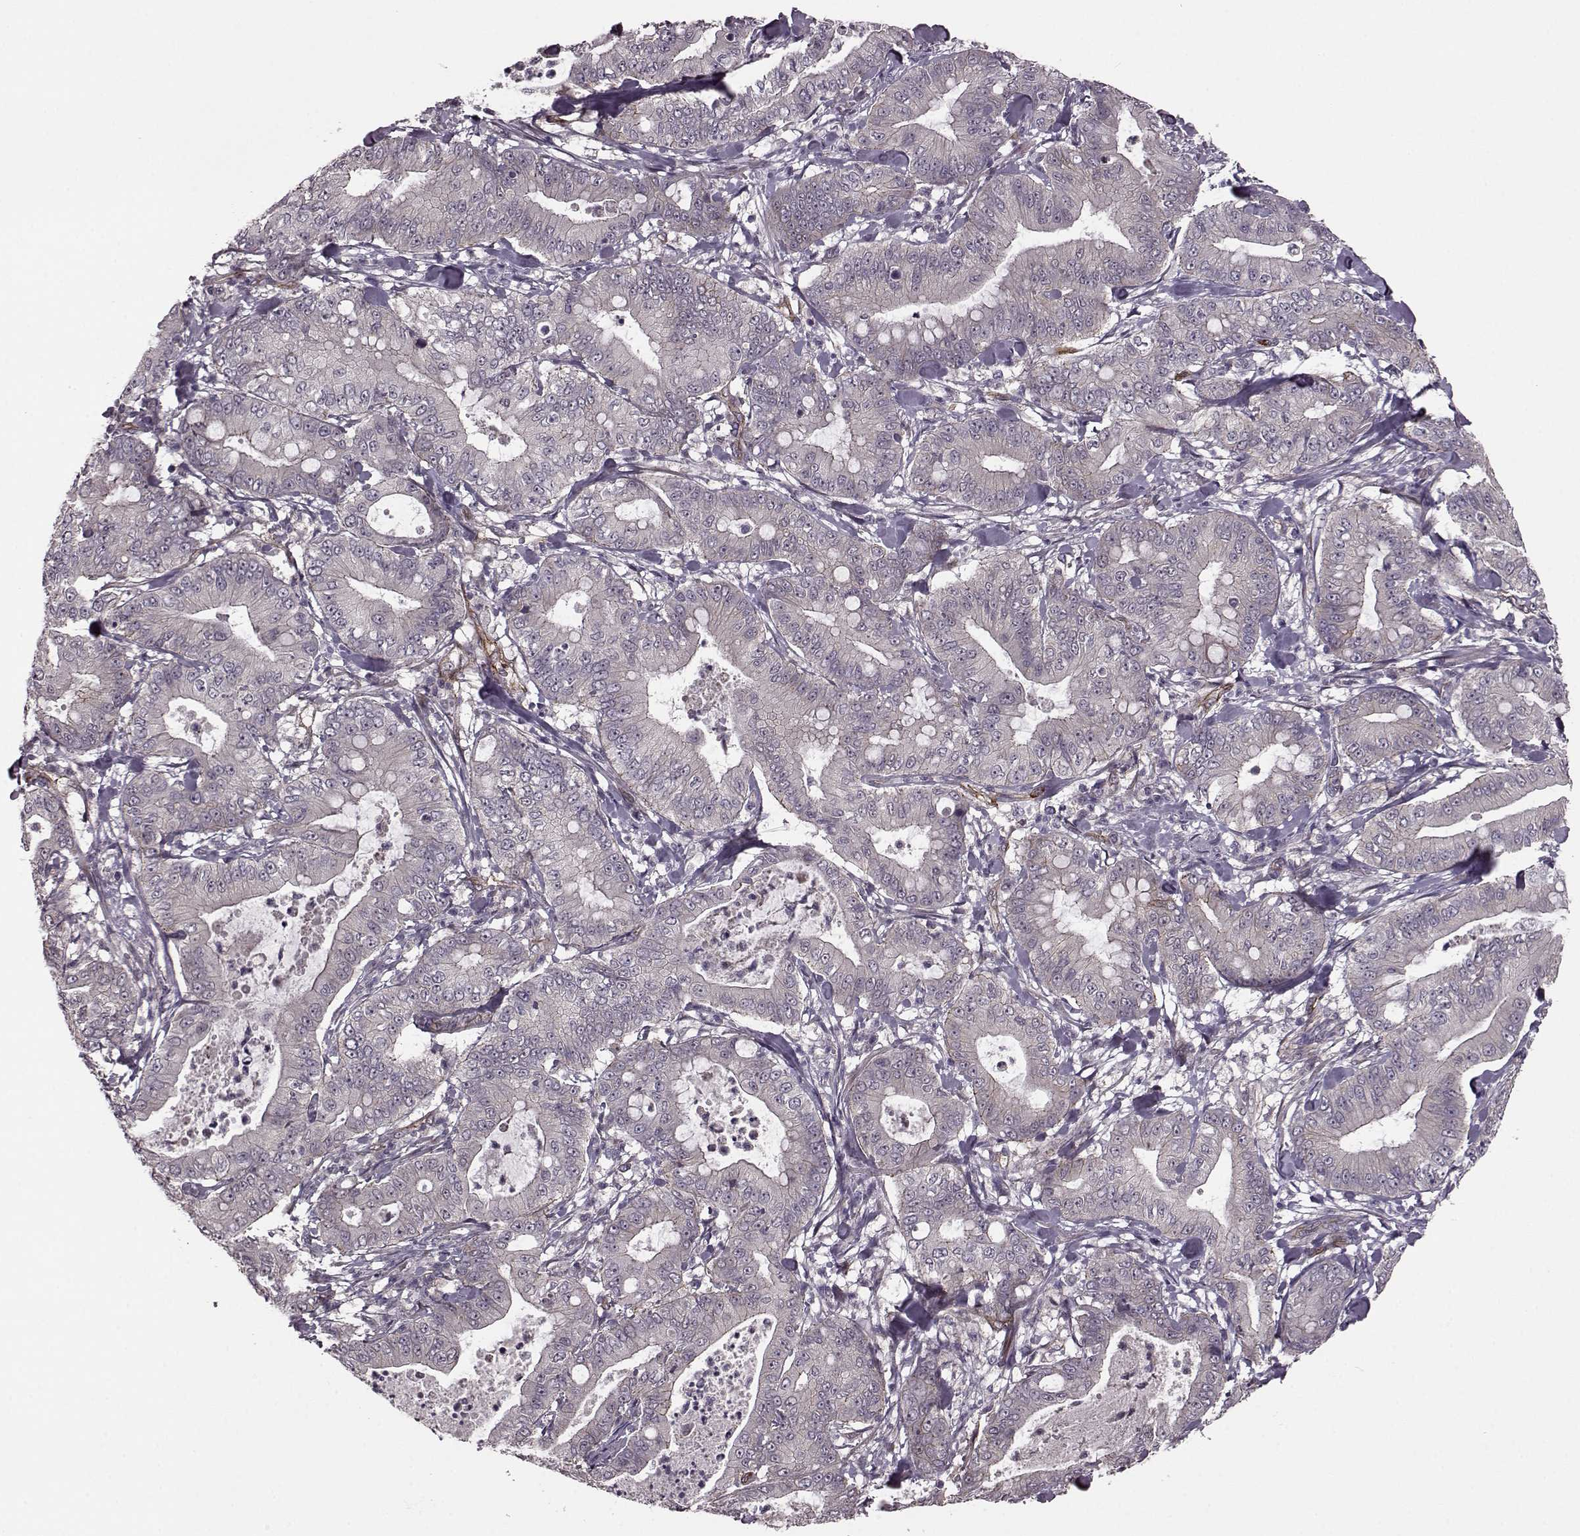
{"staining": {"intensity": "negative", "quantity": "none", "location": "none"}, "tissue": "pancreatic cancer", "cell_type": "Tumor cells", "image_type": "cancer", "snomed": [{"axis": "morphology", "description": "Adenocarcinoma, NOS"}, {"axis": "topography", "description": "Pancreas"}], "caption": "Pancreatic adenocarcinoma was stained to show a protein in brown. There is no significant staining in tumor cells.", "gene": "SYNPO", "patient": {"sex": "male", "age": 71}}